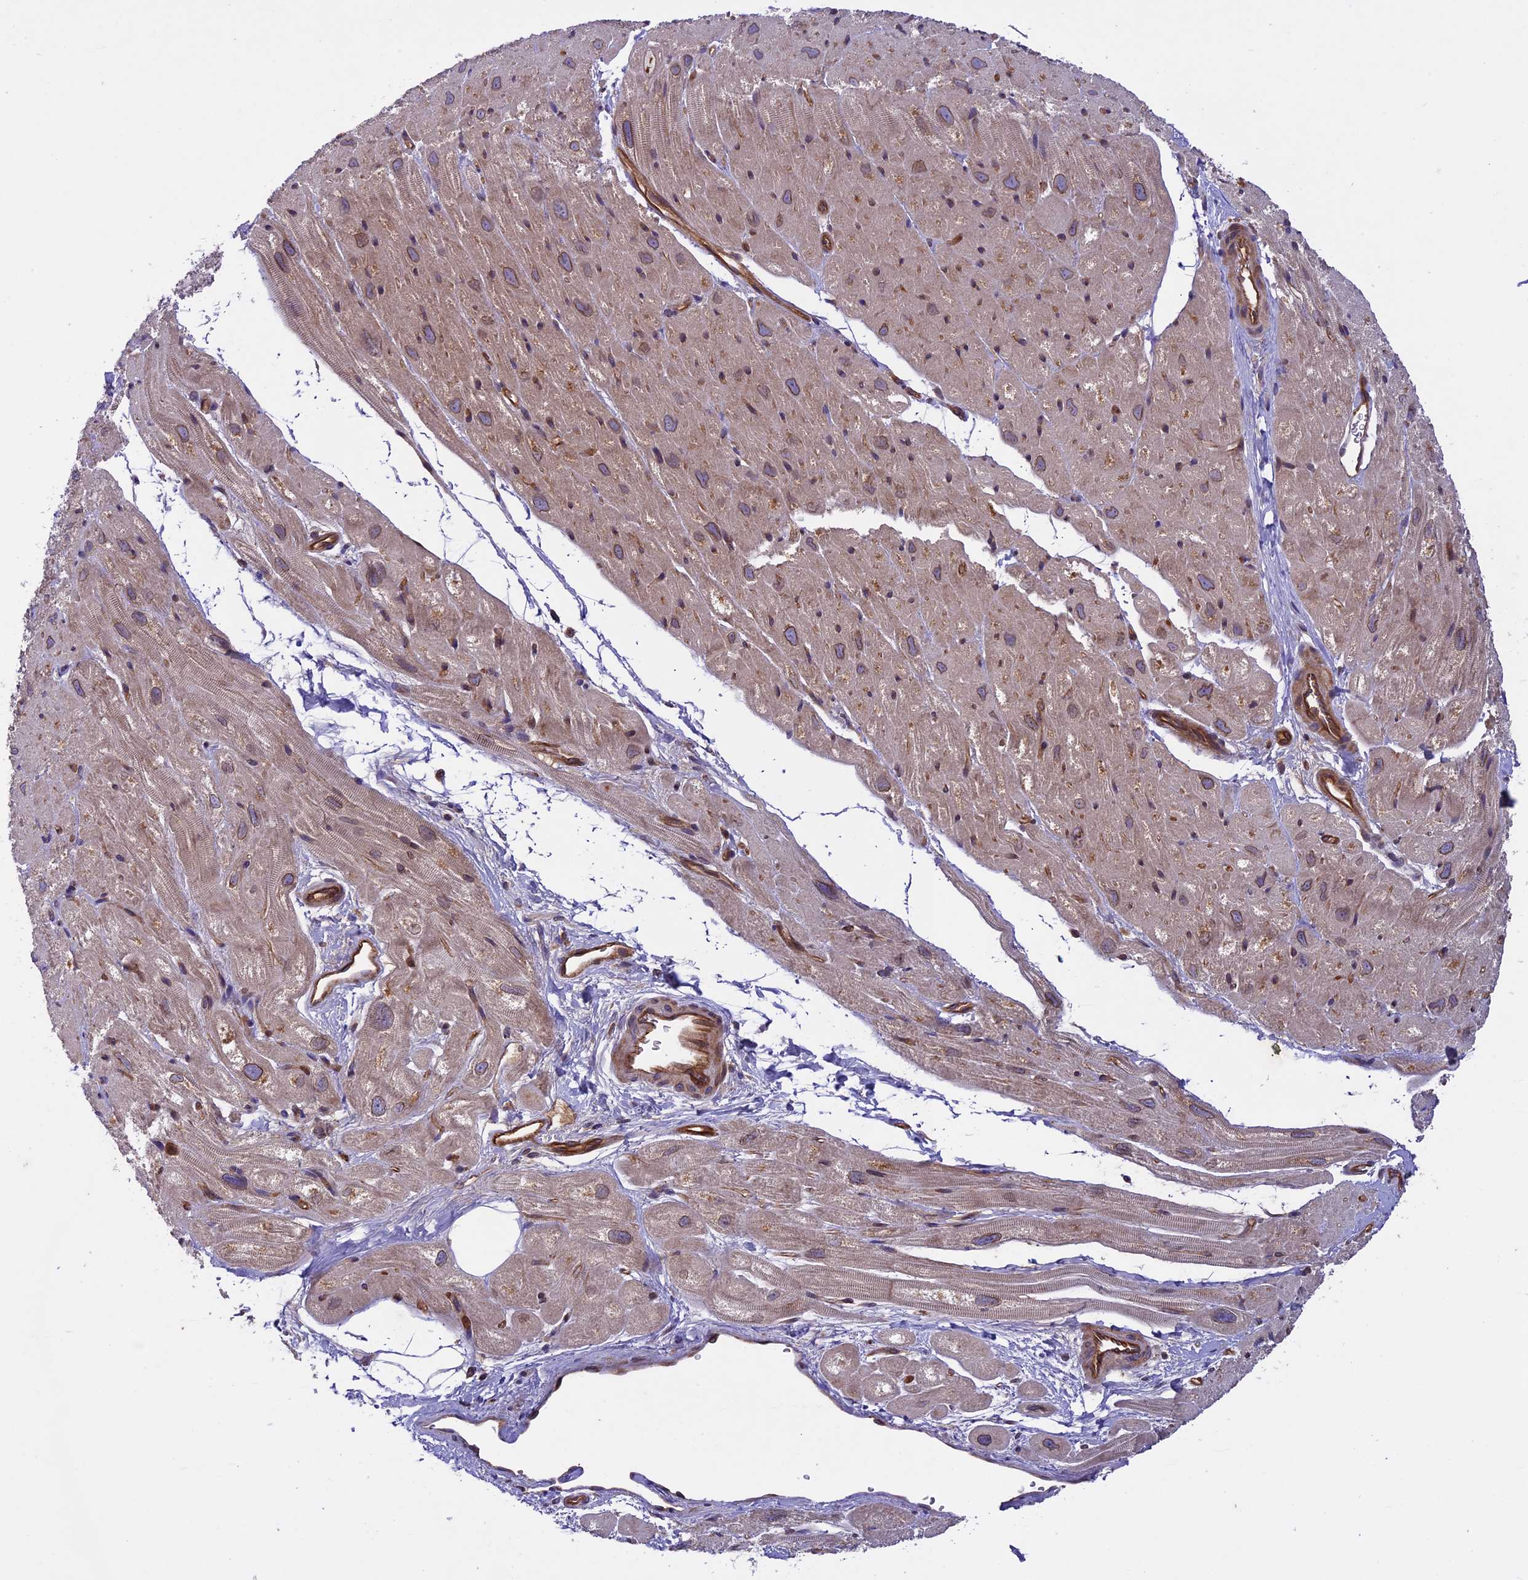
{"staining": {"intensity": "moderate", "quantity": ">75%", "location": "cytoplasmic/membranous"}, "tissue": "heart muscle", "cell_type": "Cardiomyocytes", "image_type": "normal", "snomed": [{"axis": "morphology", "description": "Normal tissue, NOS"}, {"axis": "topography", "description": "Heart"}], "caption": "DAB immunohistochemical staining of normal human heart muscle displays moderate cytoplasmic/membranous protein staining in about >75% of cardiomyocytes. (Stains: DAB in brown, nuclei in blue, Microscopy: brightfield microscopy at high magnification).", "gene": "CCDC125", "patient": {"sex": "male", "age": 50}}